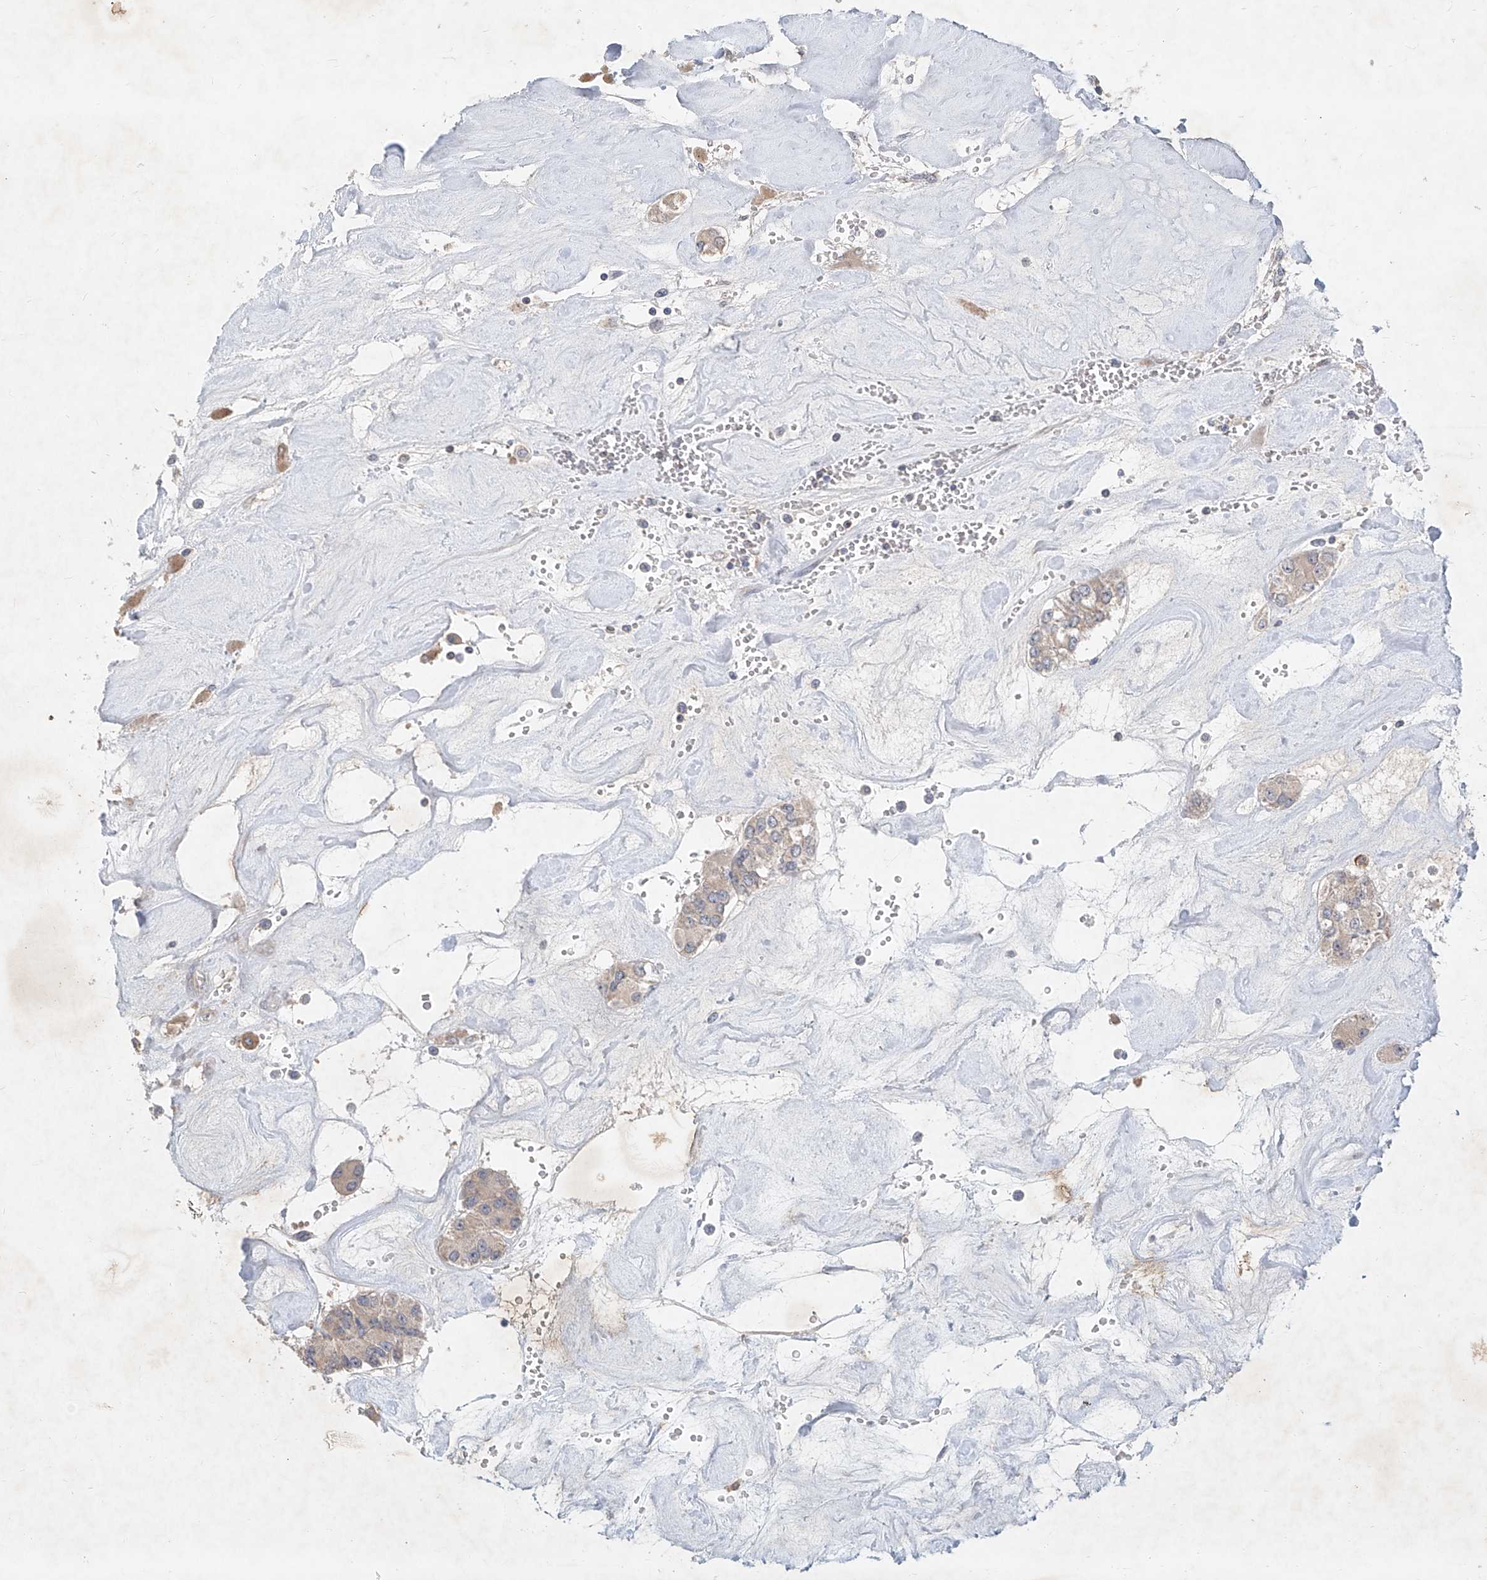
{"staining": {"intensity": "weak", "quantity": ">75%", "location": "cytoplasmic/membranous"}, "tissue": "carcinoid", "cell_type": "Tumor cells", "image_type": "cancer", "snomed": [{"axis": "morphology", "description": "Carcinoid, malignant, NOS"}, {"axis": "topography", "description": "Pancreas"}], "caption": "Protein staining of carcinoid tissue shows weak cytoplasmic/membranous staining in about >75% of tumor cells.", "gene": "CARMIL1", "patient": {"sex": "male", "age": 41}}